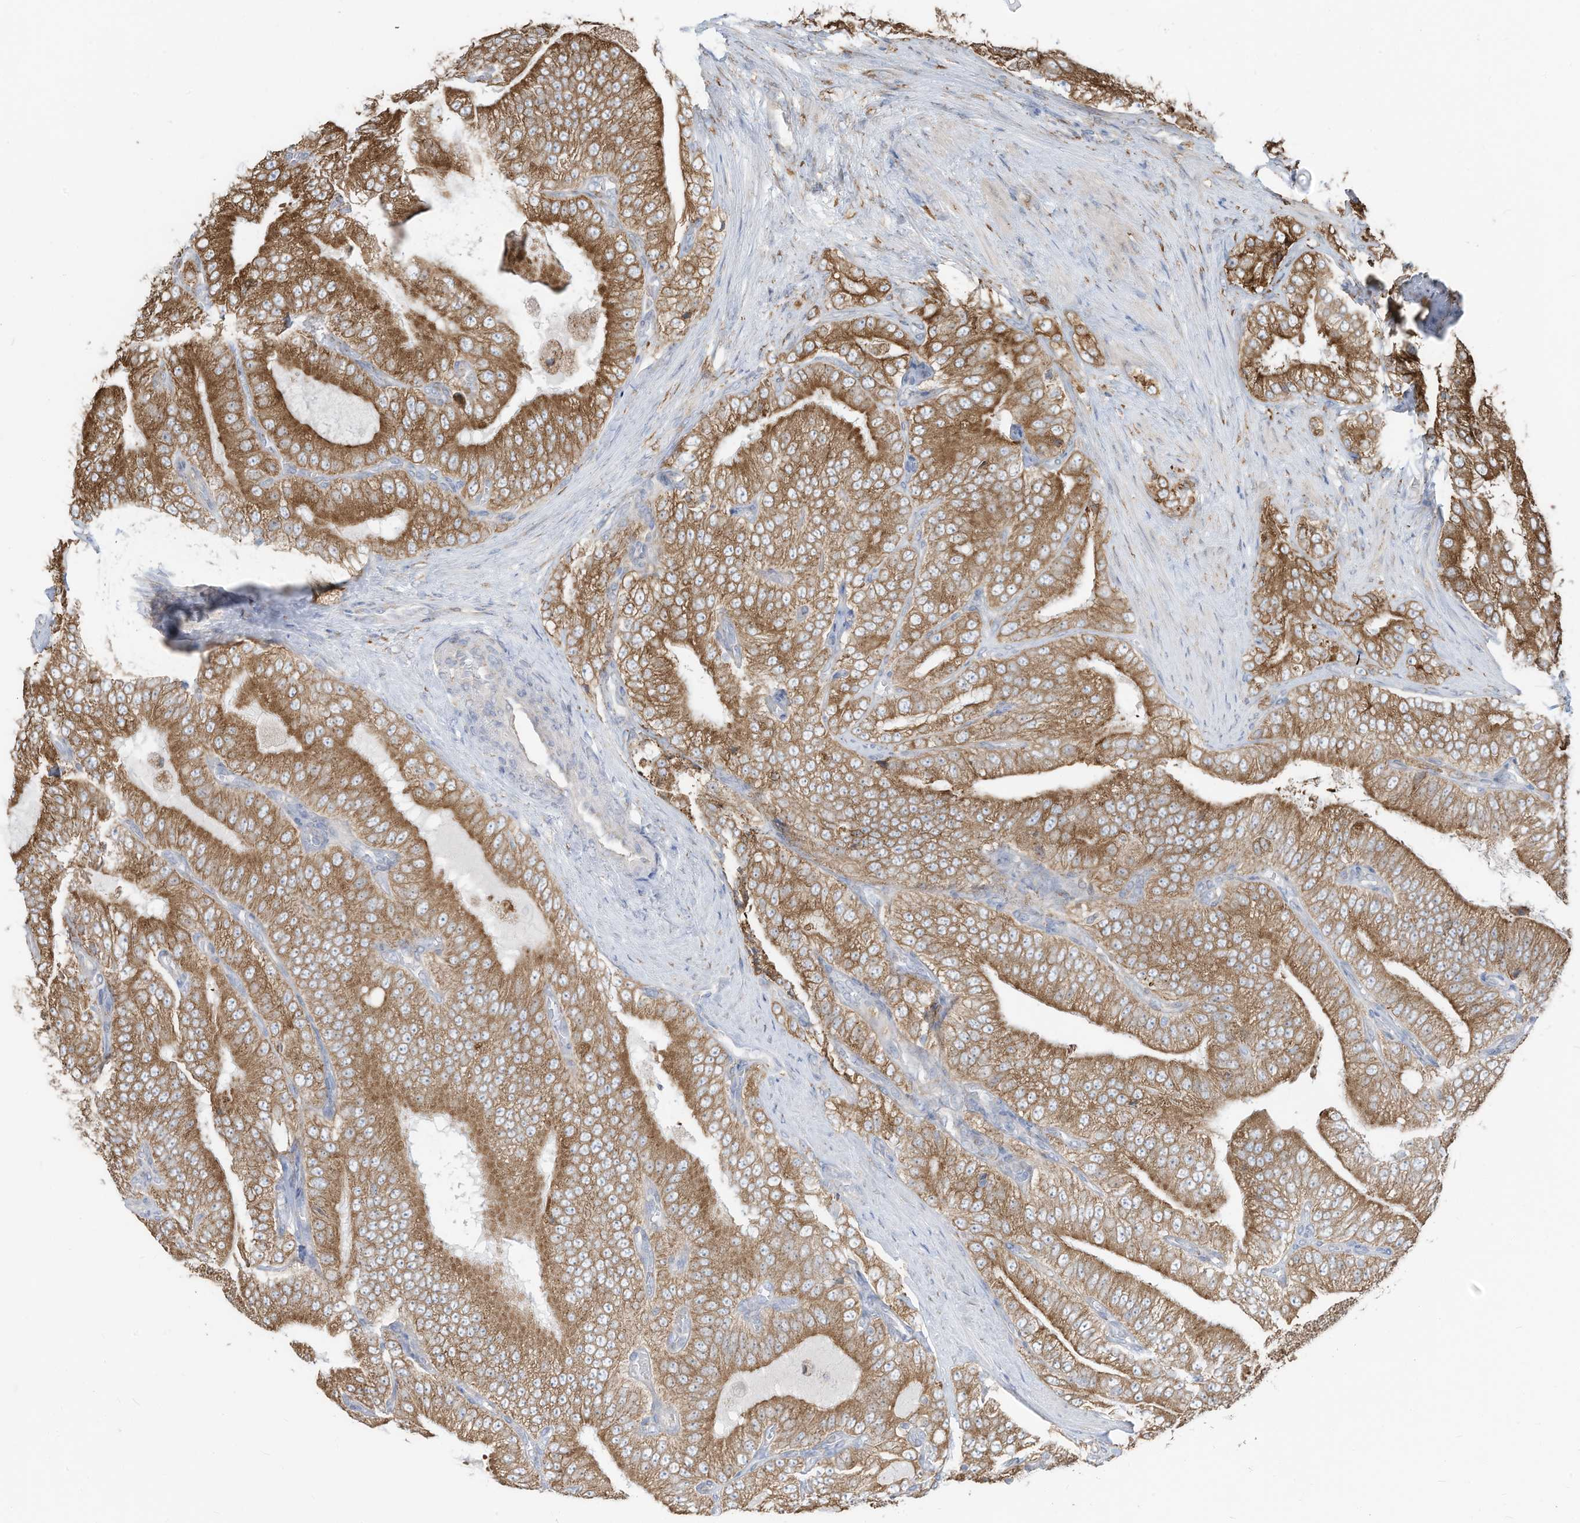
{"staining": {"intensity": "moderate", "quantity": ">75%", "location": "cytoplasmic/membranous"}, "tissue": "prostate cancer", "cell_type": "Tumor cells", "image_type": "cancer", "snomed": [{"axis": "morphology", "description": "Adenocarcinoma, High grade"}, {"axis": "topography", "description": "Prostate"}], "caption": "Protein analysis of prostate adenocarcinoma (high-grade) tissue reveals moderate cytoplasmic/membranous positivity in approximately >75% of tumor cells. (Stains: DAB in brown, nuclei in blue, Microscopy: brightfield microscopy at high magnification).", "gene": "ZNF354C", "patient": {"sex": "male", "age": 58}}